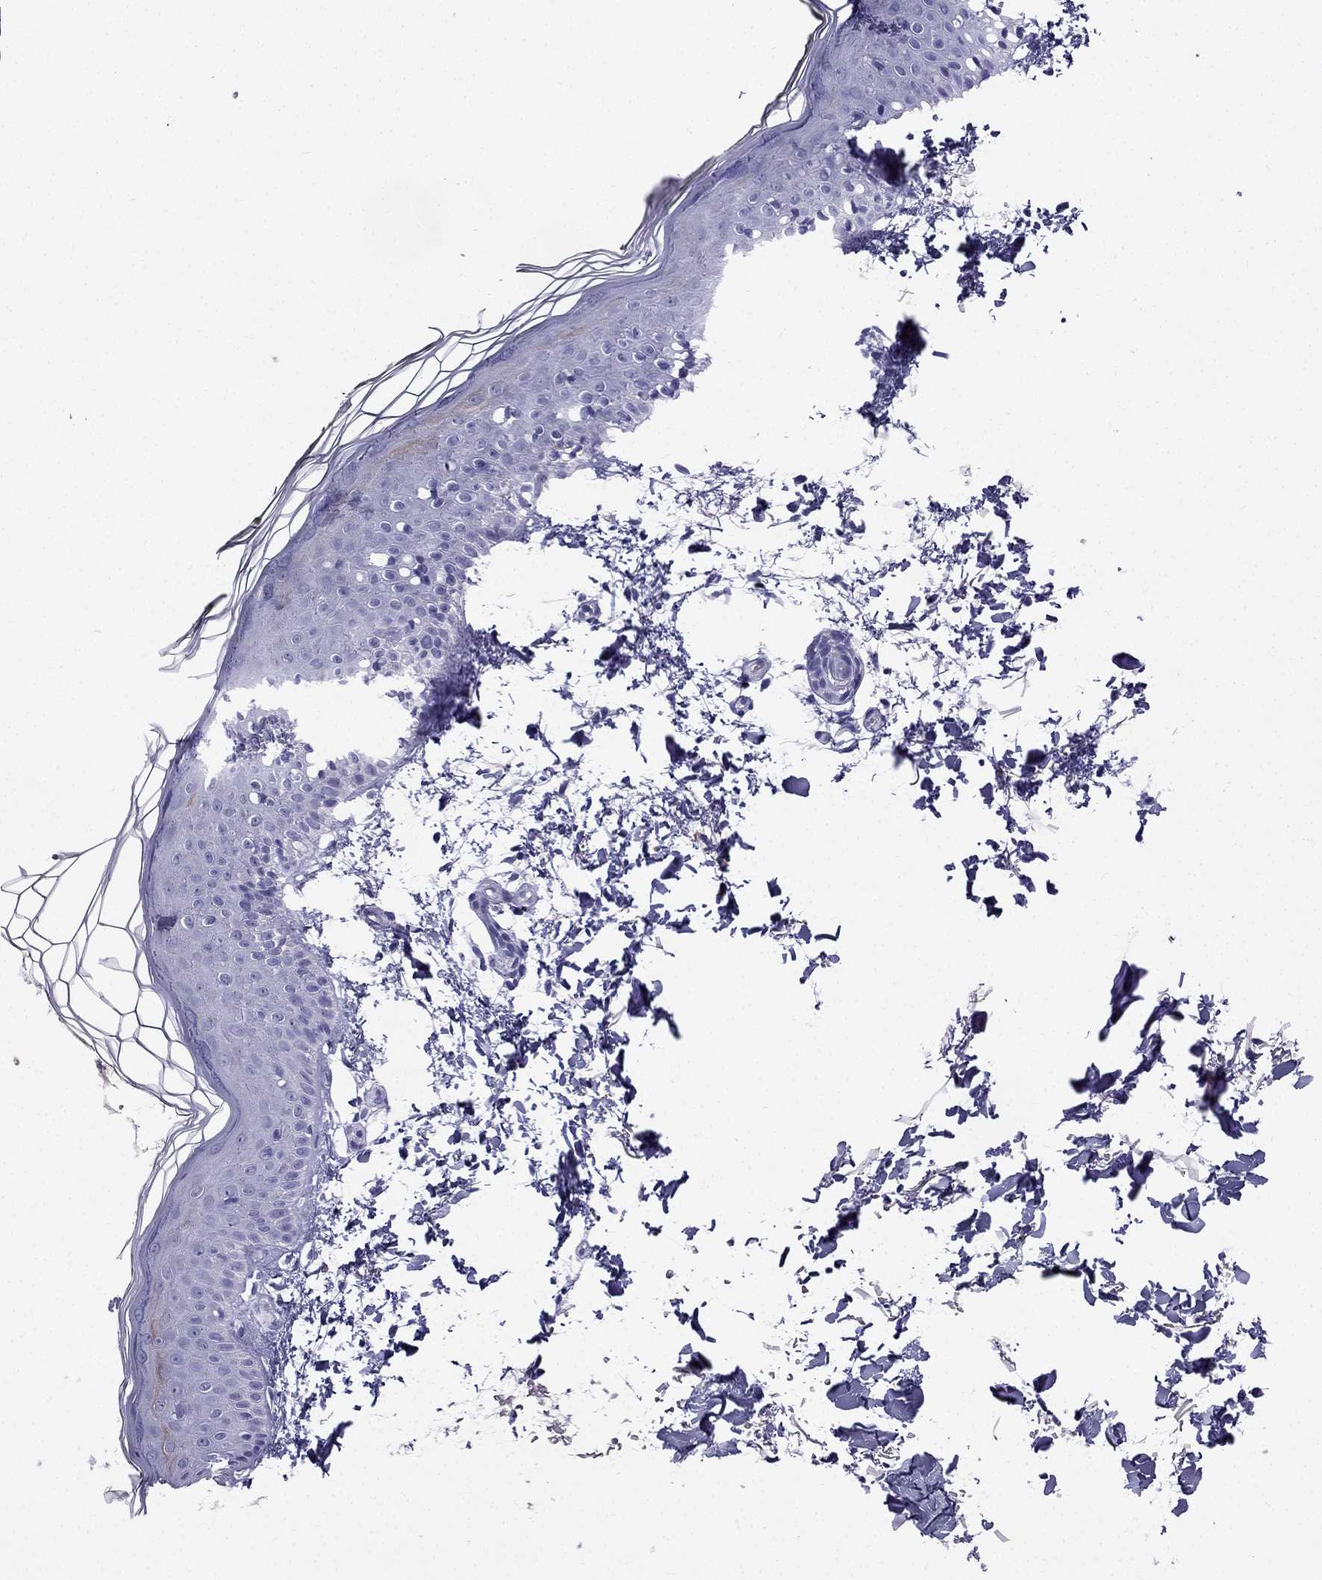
{"staining": {"intensity": "negative", "quantity": "none", "location": "none"}, "tissue": "skin", "cell_type": "Fibroblasts", "image_type": "normal", "snomed": [{"axis": "morphology", "description": "Normal tissue, NOS"}, {"axis": "topography", "description": "Skin"}], "caption": "Protein analysis of normal skin shows no significant positivity in fibroblasts. The staining was performed using DAB to visualize the protein expression in brown, while the nuclei were stained in blue with hematoxylin (Magnification: 20x).", "gene": "NPTX1", "patient": {"sex": "female", "age": 62}}